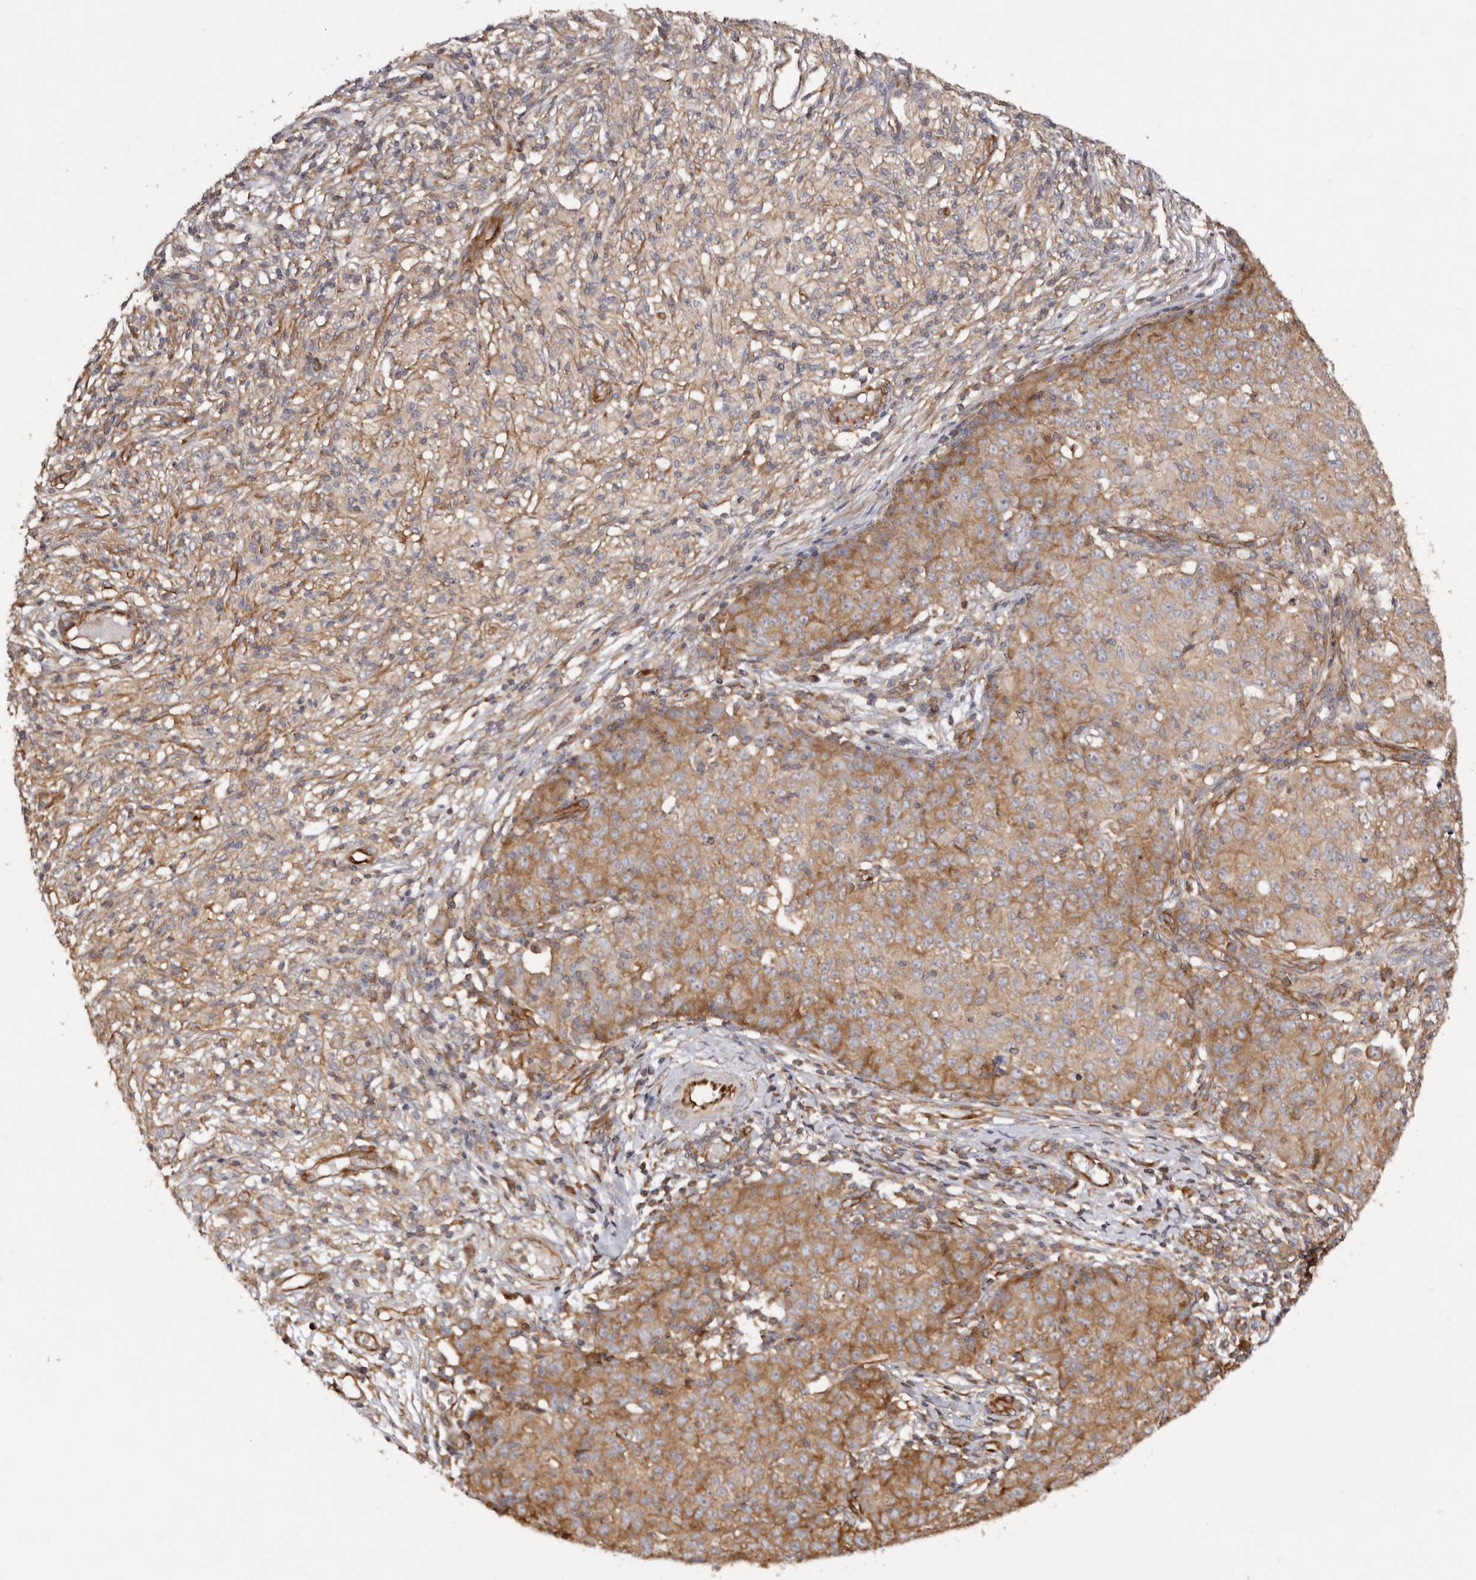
{"staining": {"intensity": "moderate", "quantity": ">75%", "location": "cytoplasmic/membranous"}, "tissue": "ovarian cancer", "cell_type": "Tumor cells", "image_type": "cancer", "snomed": [{"axis": "morphology", "description": "Carcinoma, endometroid"}, {"axis": "topography", "description": "Ovary"}], "caption": "This micrograph reveals endometroid carcinoma (ovarian) stained with immunohistochemistry (IHC) to label a protein in brown. The cytoplasmic/membranous of tumor cells show moderate positivity for the protein. Nuclei are counter-stained blue.", "gene": "RPS6", "patient": {"sex": "female", "age": 42}}